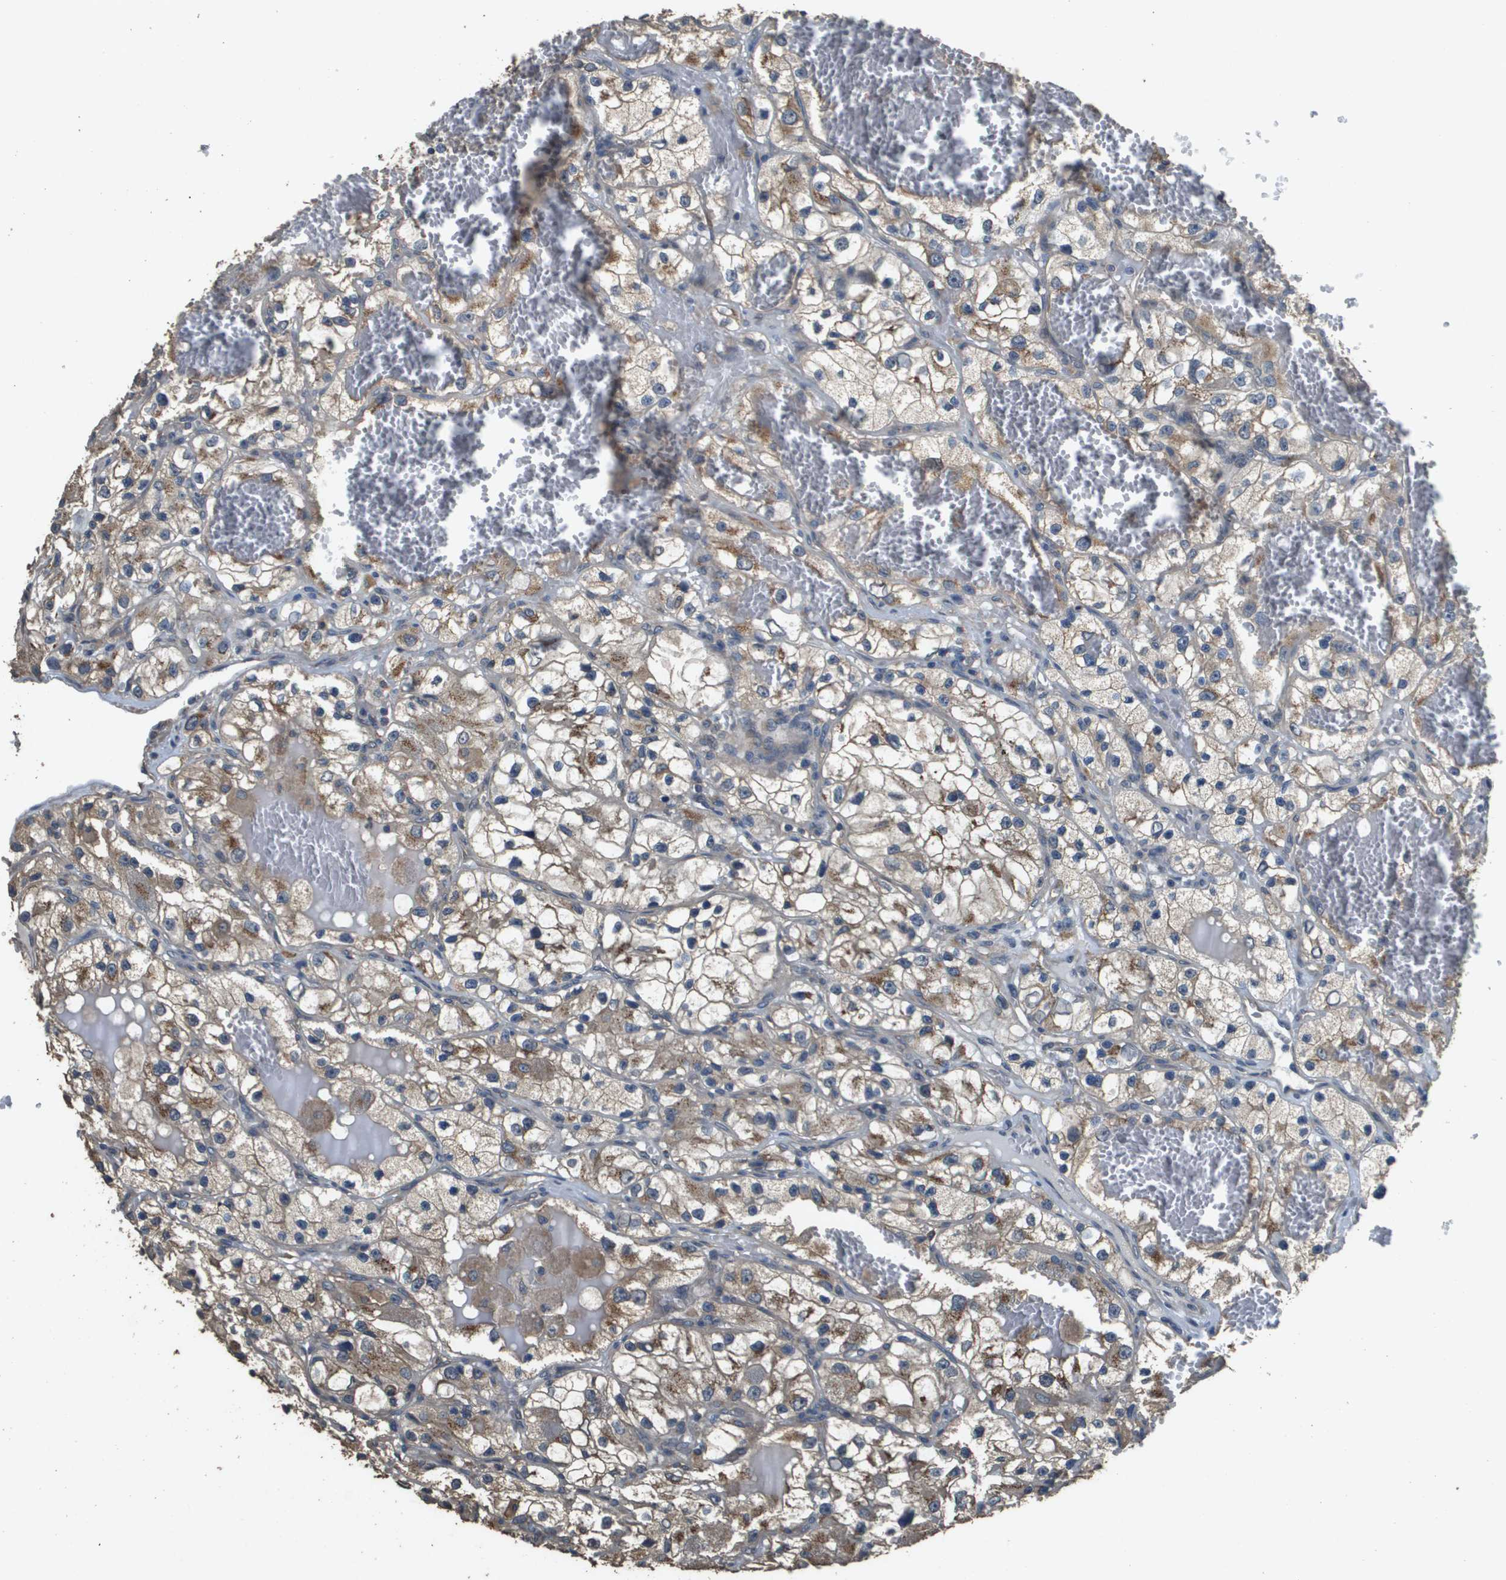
{"staining": {"intensity": "moderate", "quantity": "25%-75%", "location": "cytoplasmic/membranous"}, "tissue": "renal cancer", "cell_type": "Tumor cells", "image_type": "cancer", "snomed": [{"axis": "morphology", "description": "Adenocarcinoma, NOS"}, {"axis": "topography", "description": "Kidney"}], "caption": "Tumor cells display medium levels of moderate cytoplasmic/membranous staining in about 25%-75% of cells in human renal cancer. (Stains: DAB (3,3'-diaminobenzidine) in brown, nuclei in blue, Microscopy: brightfield microscopy at high magnification).", "gene": "RAB6B", "patient": {"sex": "female", "age": 57}}